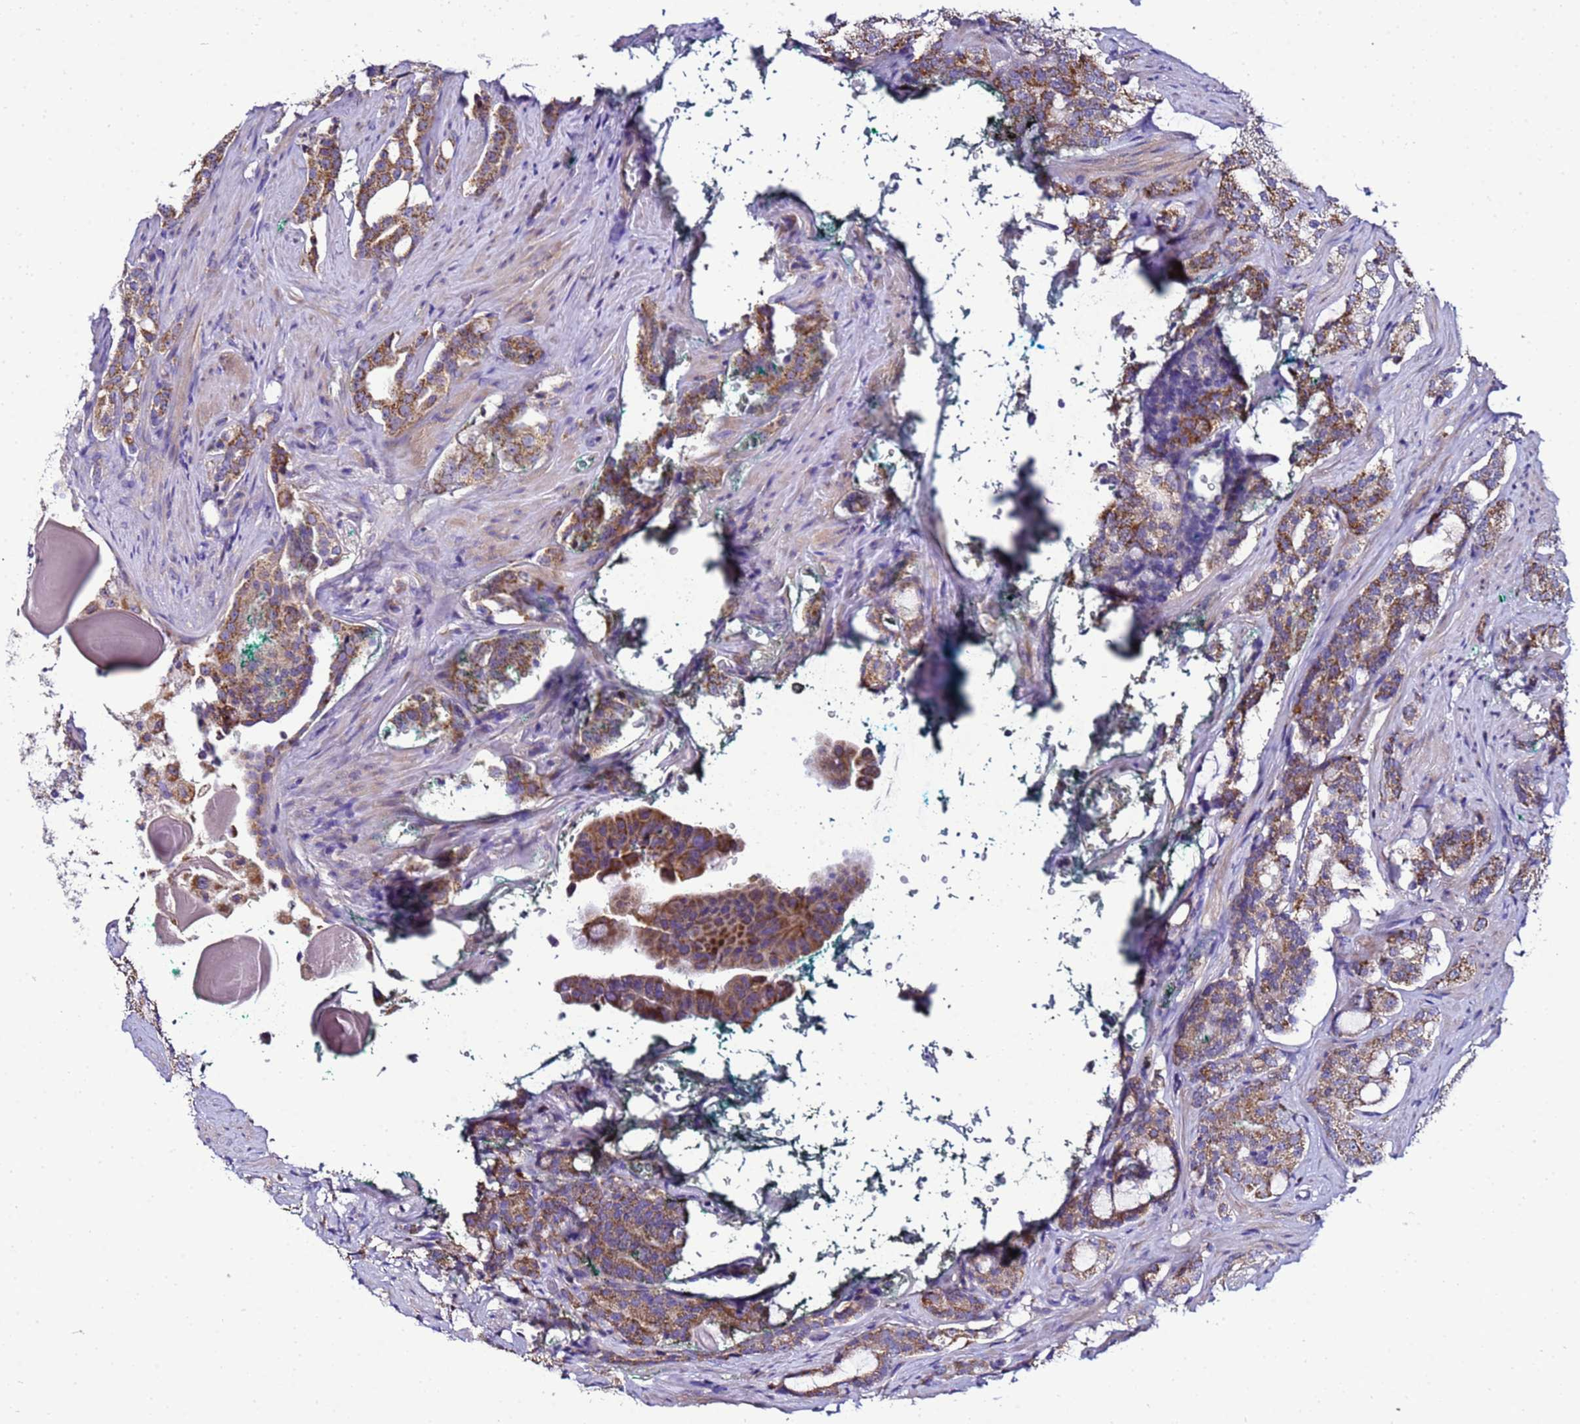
{"staining": {"intensity": "moderate", "quantity": ">75%", "location": "cytoplasmic/membranous"}, "tissue": "prostate cancer", "cell_type": "Tumor cells", "image_type": "cancer", "snomed": [{"axis": "morphology", "description": "Adenocarcinoma, High grade"}, {"axis": "topography", "description": "Prostate"}], "caption": "Protein analysis of prostate cancer tissue exhibits moderate cytoplasmic/membranous staining in approximately >75% of tumor cells.", "gene": "HIGD2A", "patient": {"sex": "male", "age": 64}}